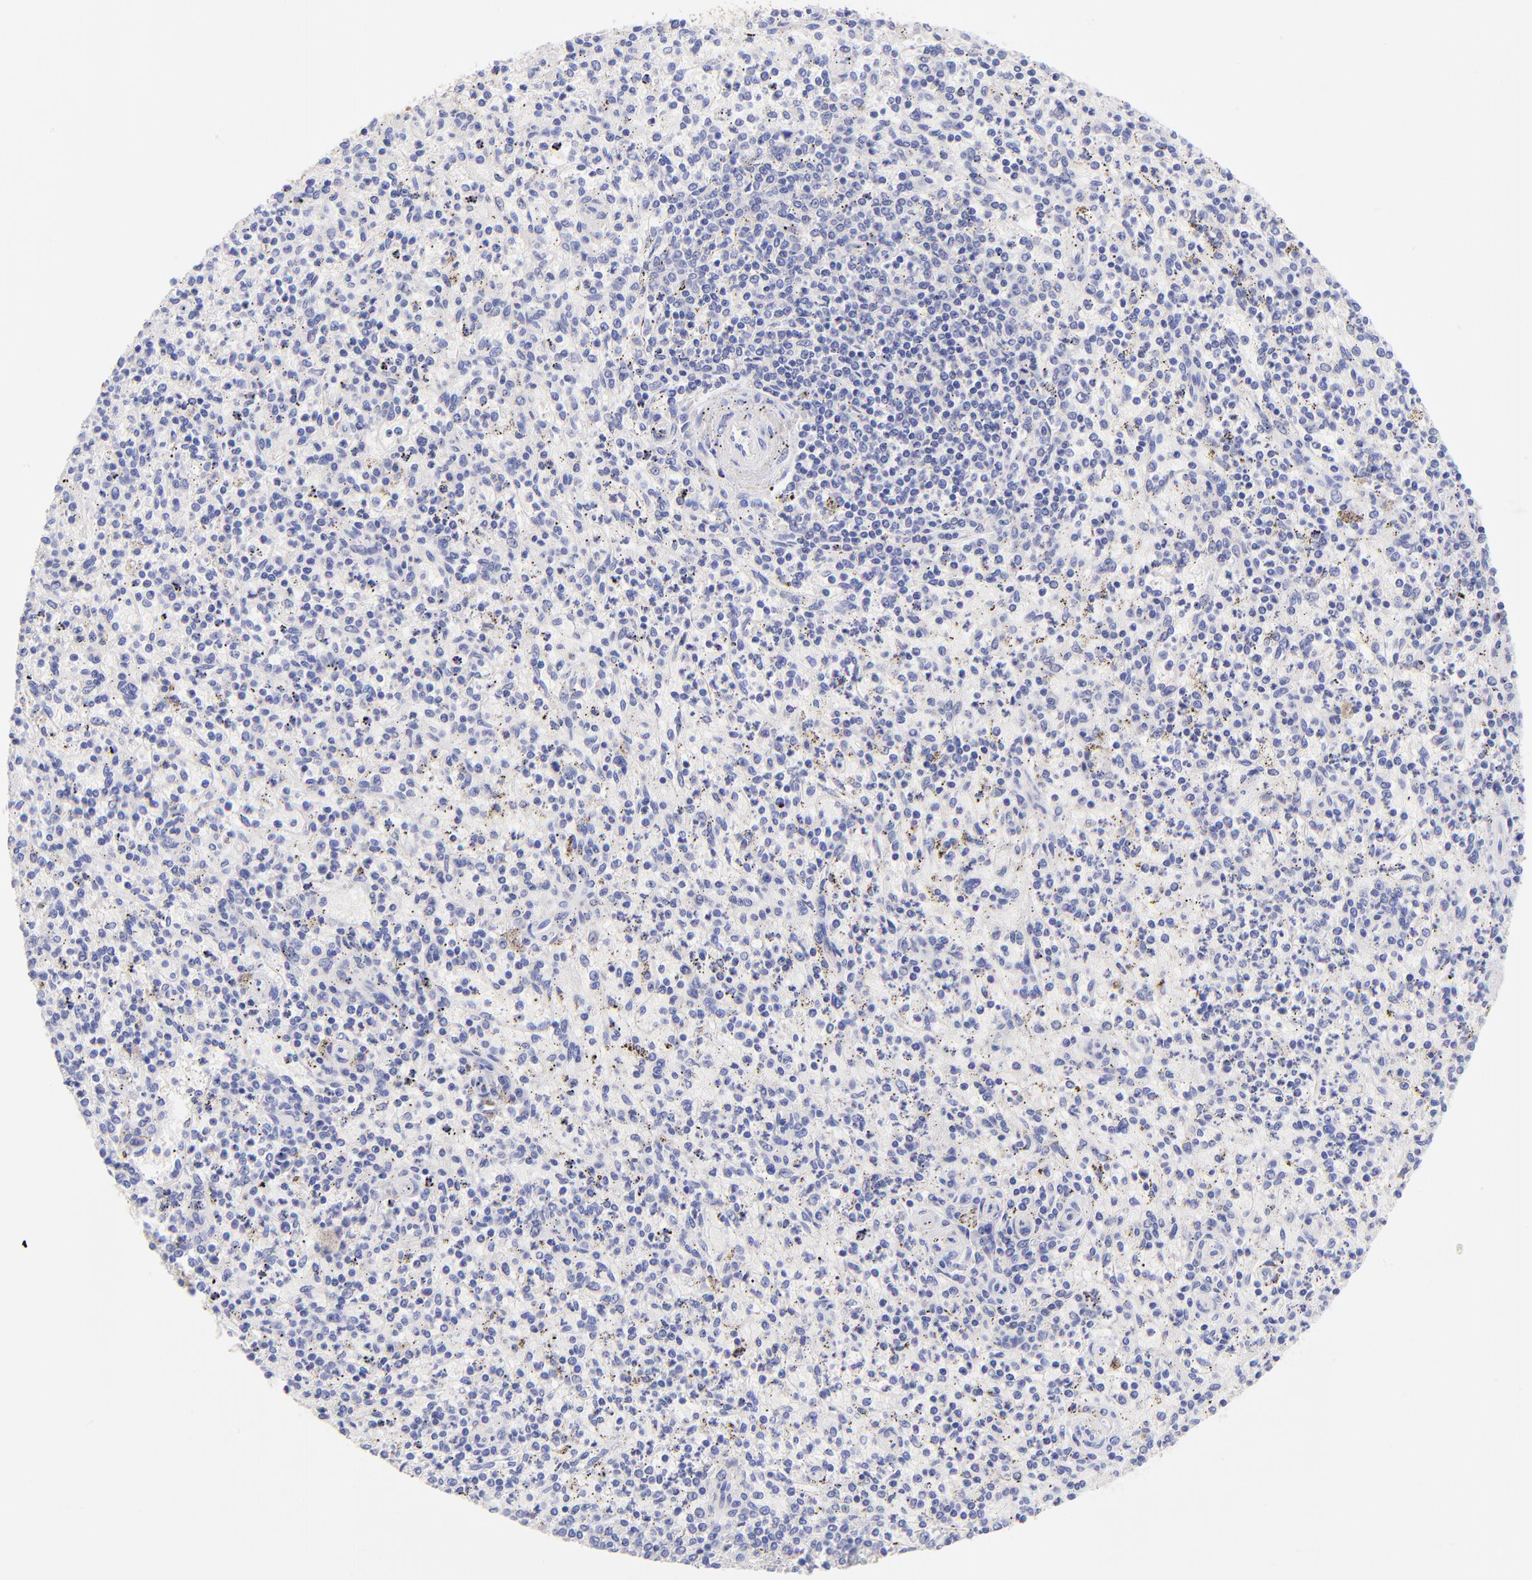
{"staining": {"intensity": "negative", "quantity": "none", "location": "none"}, "tissue": "spleen", "cell_type": "Cells in red pulp", "image_type": "normal", "snomed": [{"axis": "morphology", "description": "Normal tissue, NOS"}, {"axis": "topography", "description": "Spleen"}], "caption": "Immunohistochemistry photomicrograph of benign human spleen stained for a protein (brown), which shows no staining in cells in red pulp. (DAB (3,3'-diaminobenzidine) immunohistochemistry (IHC) visualized using brightfield microscopy, high magnification).", "gene": "RAB3B", "patient": {"sex": "male", "age": 72}}